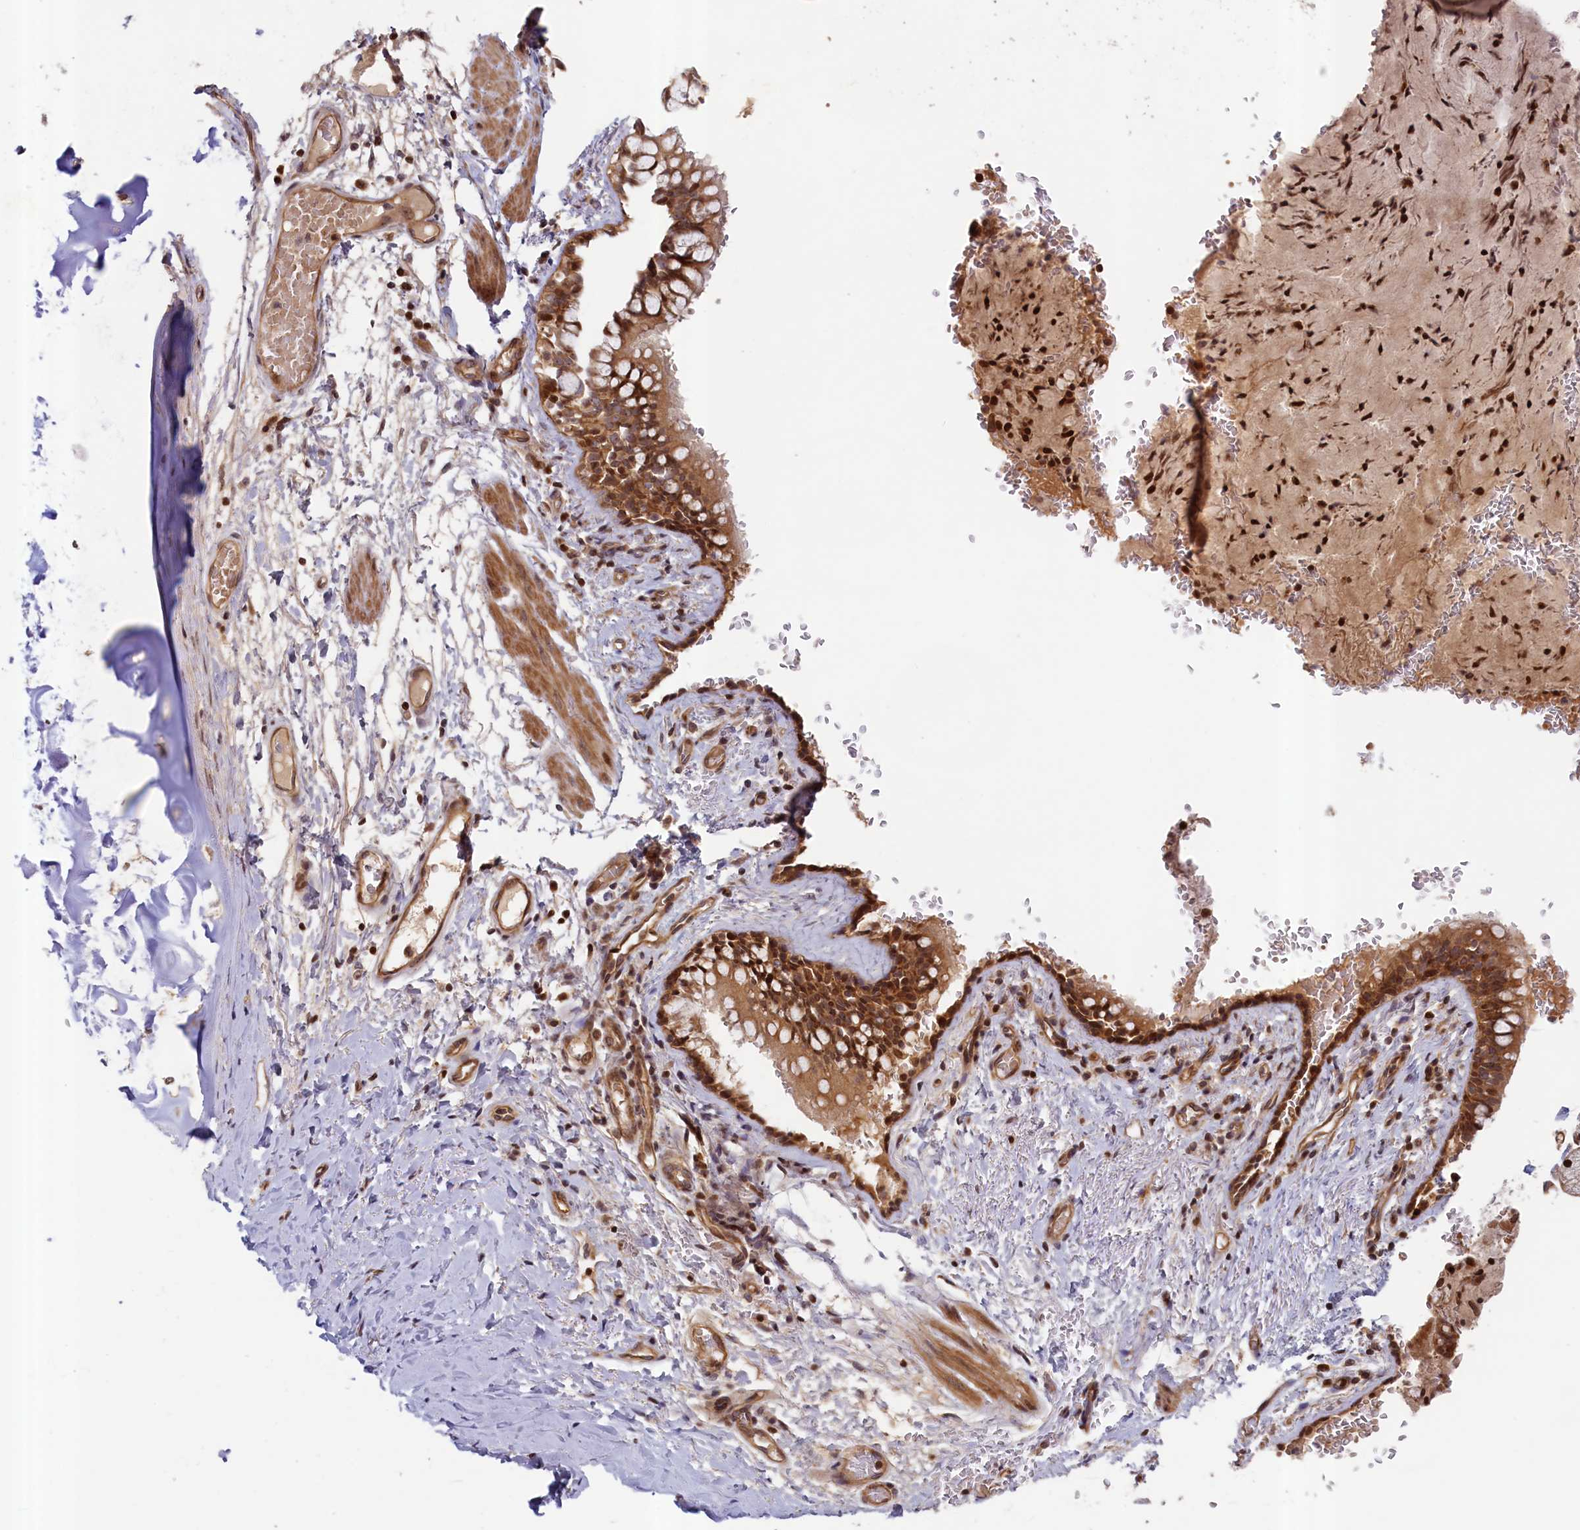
{"staining": {"intensity": "moderate", "quantity": ">75%", "location": "cytoplasmic/membranous,nuclear"}, "tissue": "bronchus", "cell_type": "Respiratory epithelial cells", "image_type": "normal", "snomed": [{"axis": "morphology", "description": "Normal tissue, NOS"}, {"axis": "topography", "description": "Cartilage tissue"}, {"axis": "topography", "description": "Bronchus"}], "caption": "IHC micrograph of benign bronchus: human bronchus stained using IHC reveals medium levels of moderate protein expression localized specifically in the cytoplasmic/membranous,nuclear of respiratory epithelial cells, appearing as a cytoplasmic/membranous,nuclear brown color.", "gene": "CEP44", "patient": {"sex": "female", "age": 36}}